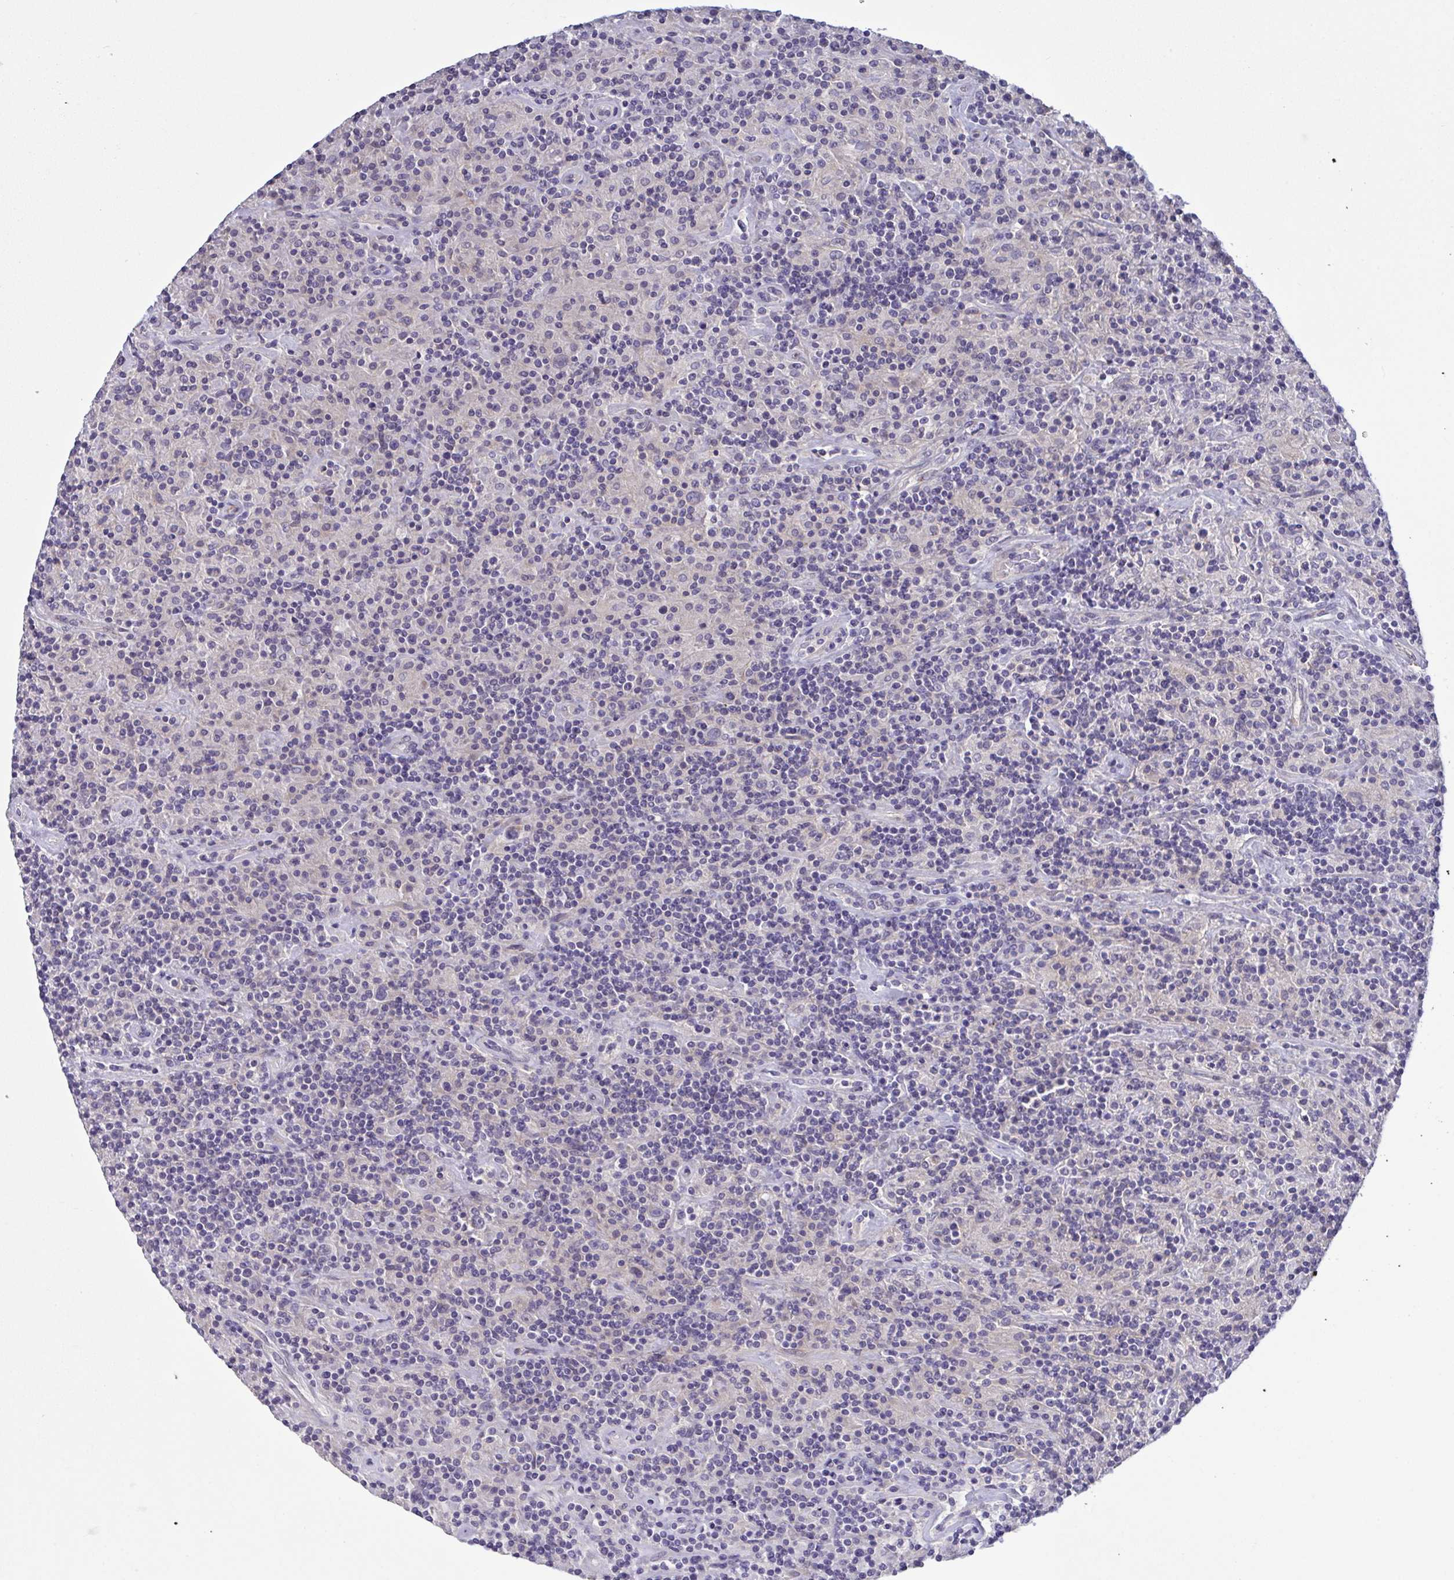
{"staining": {"intensity": "negative", "quantity": "none", "location": "none"}, "tissue": "lymphoma", "cell_type": "Tumor cells", "image_type": "cancer", "snomed": [{"axis": "morphology", "description": "Hodgkin's disease, NOS"}, {"axis": "topography", "description": "Lymph node"}], "caption": "High magnification brightfield microscopy of Hodgkin's disease stained with DAB (brown) and counterstained with hematoxylin (blue): tumor cells show no significant positivity.", "gene": "RHOXF1", "patient": {"sex": "male", "age": 70}}